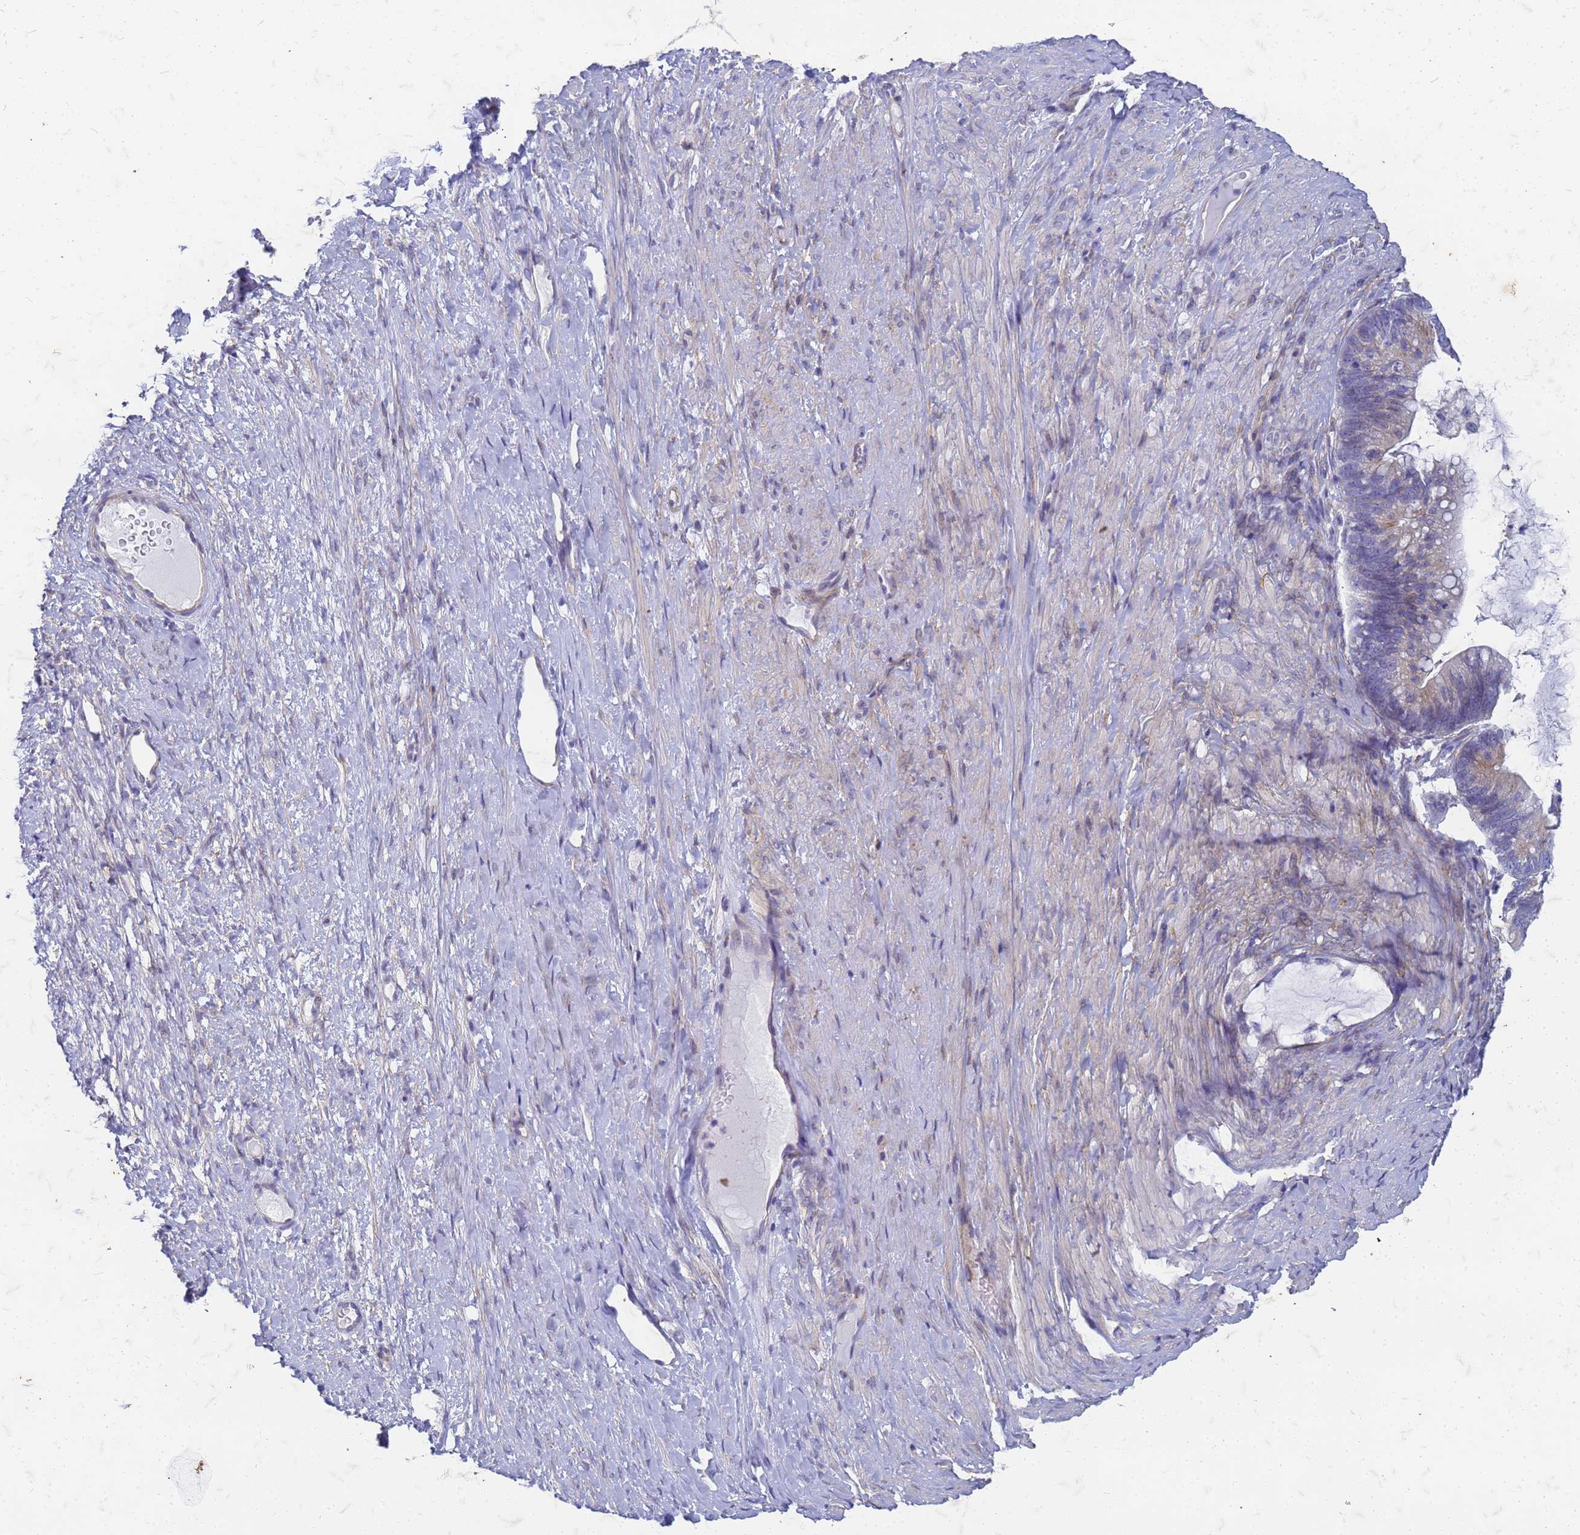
{"staining": {"intensity": "weak", "quantity": "<25%", "location": "cytoplasmic/membranous"}, "tissue": "ovarian cancer", "cell_type": "Tumor cells", "image_type": "cancer", "snomed": [{"axis": "morphology", "description": "Cystadenocarcinoma, mucinous, NOS"}, {"axis": "topography", "description": "Ovary"}], "caption": "DAB immunohistochemical staining of human ovarian cancer exhibits no significant staining in tumor cells. The staining is performed using DAB (3,3'-diaminobenzidine) brown chromogen with nuclei counter-stained in using hematoxylin.", "gene": "TRIM64B", "patient": {"sex": "female", "age": 61}}